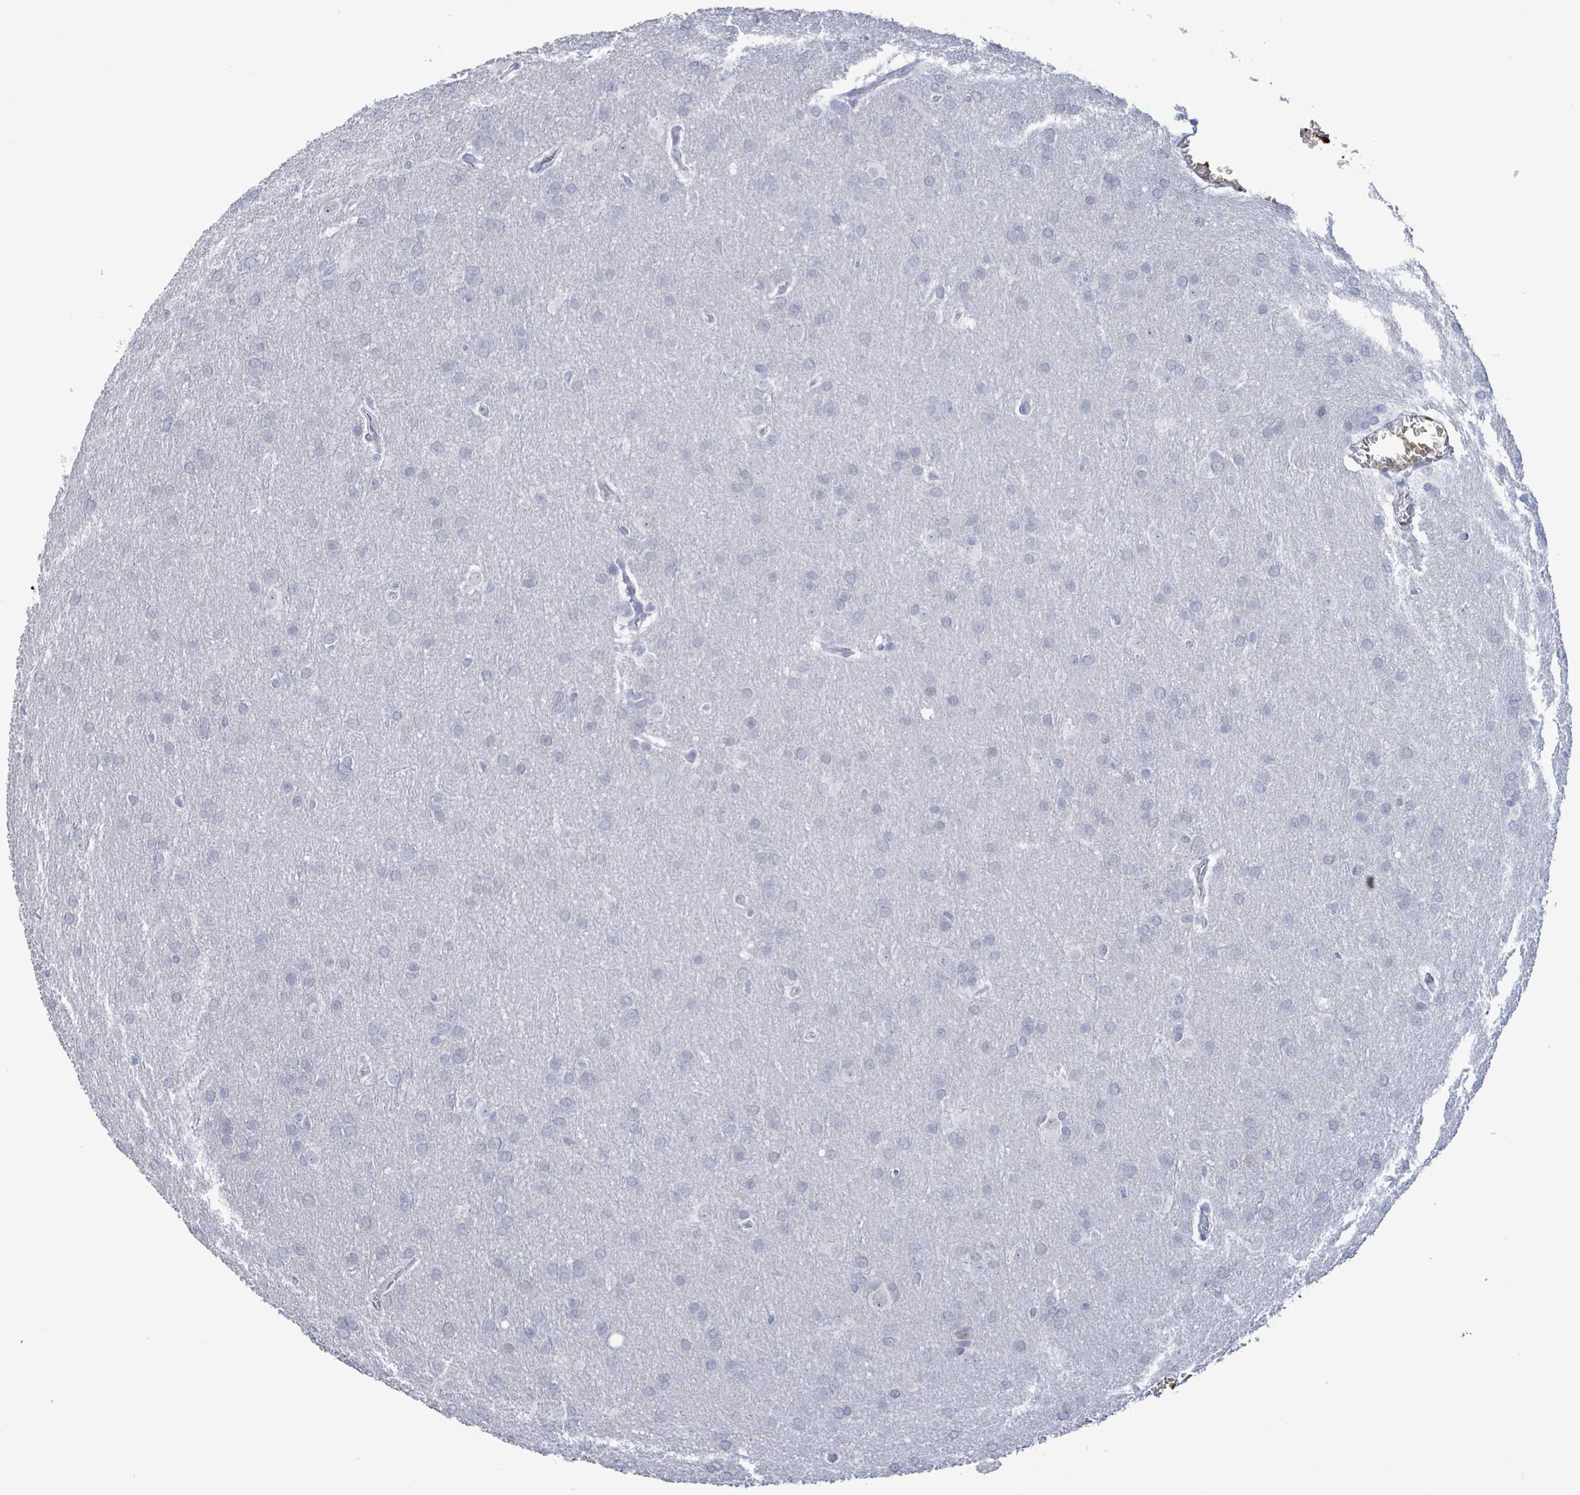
{"staining": {"intensity": "negative", "quantity": "none", "location": "none"}, "tissue": "glioma", "cell_type": "Tumor cells", "image_type": "cancer", "snomed": [{"axis": "morphology", "description": "Glioma, malignant, Low grade"}, {"axis": "topography", "description": "Brain"}], "caption": "Immunohistochemistry (IHC) image of neoplastic tissue: malignant glioma (low-grade) stained with DAB shows no significant protein positivity in tumor cells.", "gene": "ZNF771", "patient": {"sex": "female", "age": 32}}